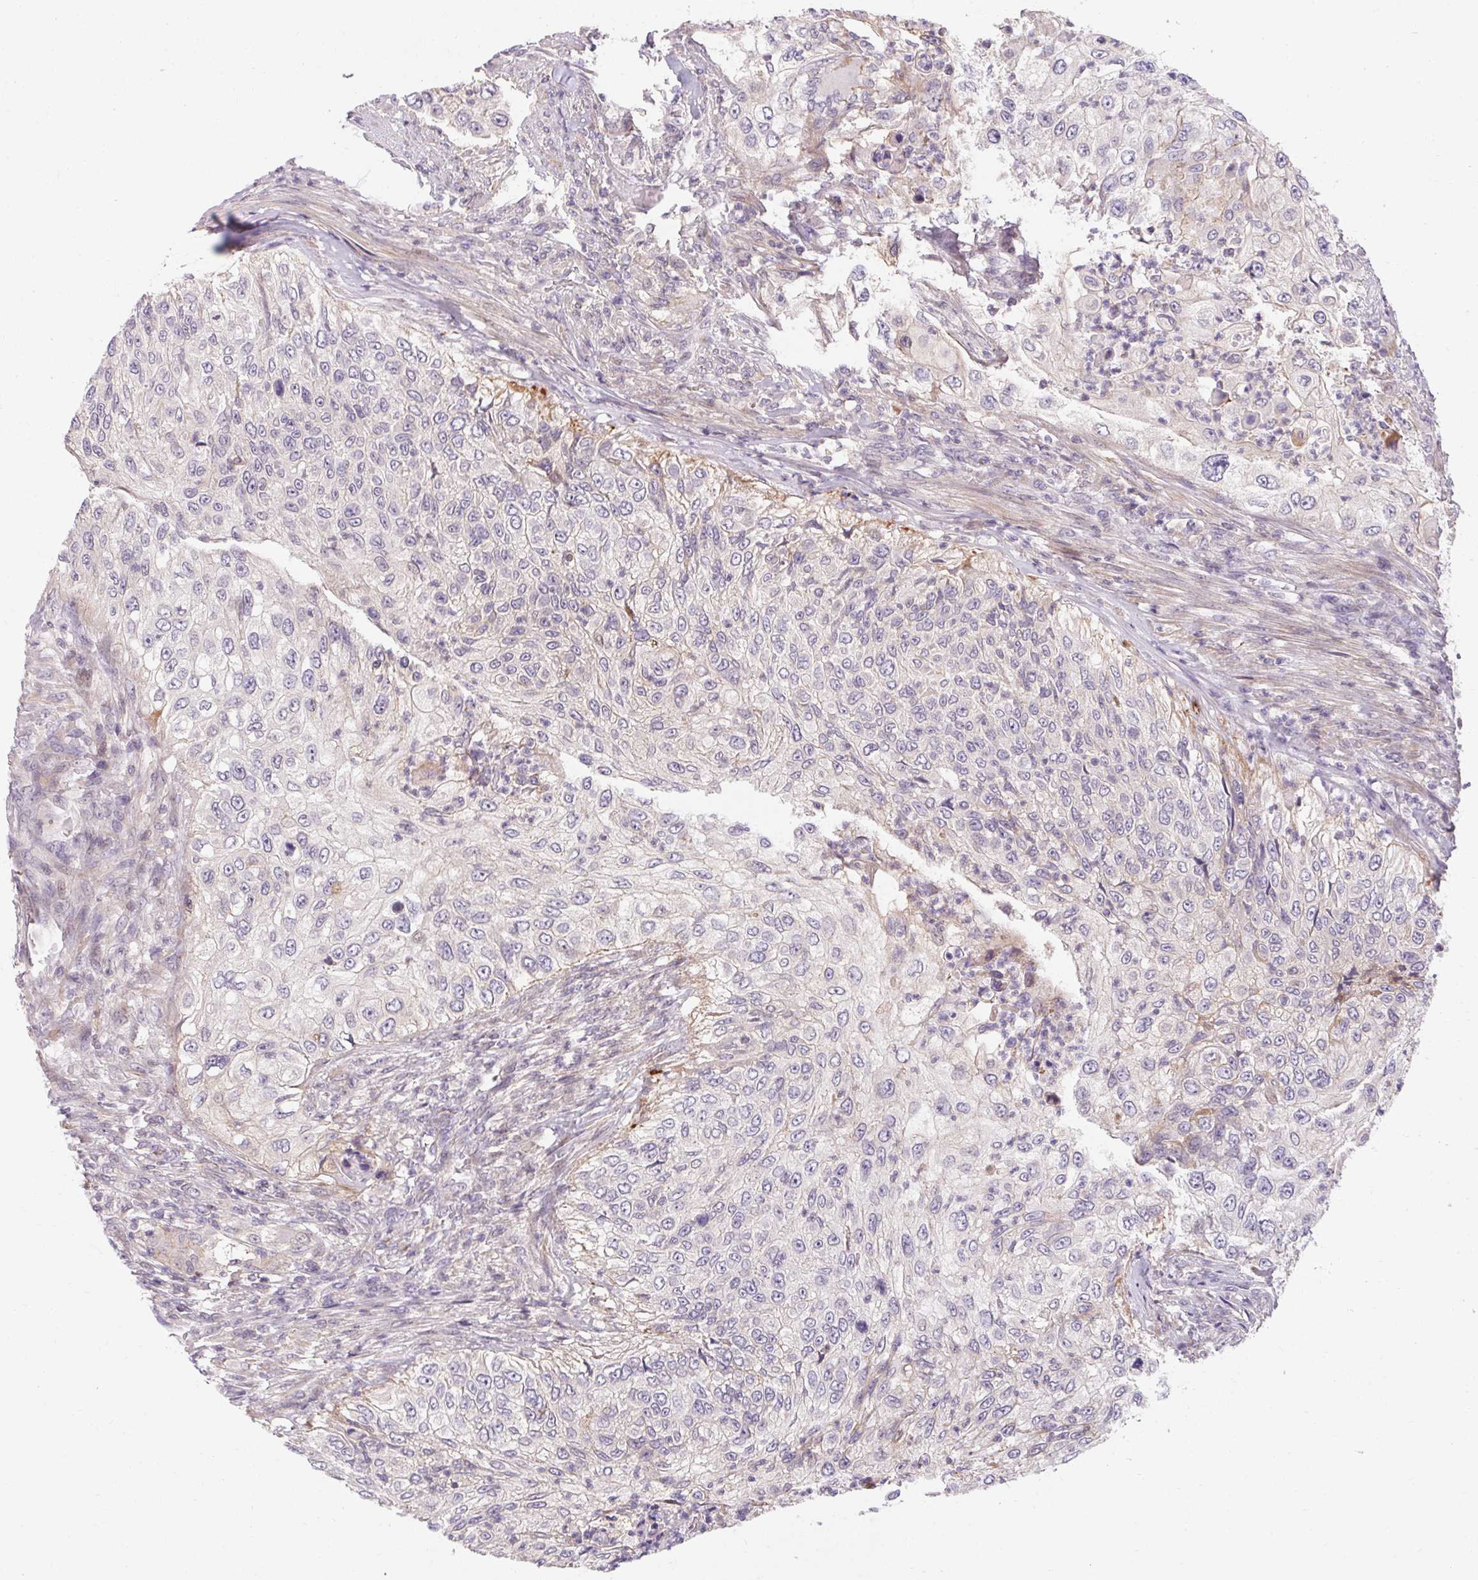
{"staining": {"intensity": "negative", "quantity": "none", "location": "none"}, "tissue": "urothelial cancer", "cell_type": "Tumor cells", "image_type": "cancer", "snomed": [{"axis": "morphology", "description": "Urothelial carcinoma, High grade"}, {"axis": "topography", "description": "Urinary bladder"}], "caption": "DAB (3,3'-diaminobenzidine) immunohistochemical staining of urothelial cancer demonstrates no significant positivity in tumor cells.", "gene": "TMEM52B", "patient": {"sex": "female", "age": 60}}